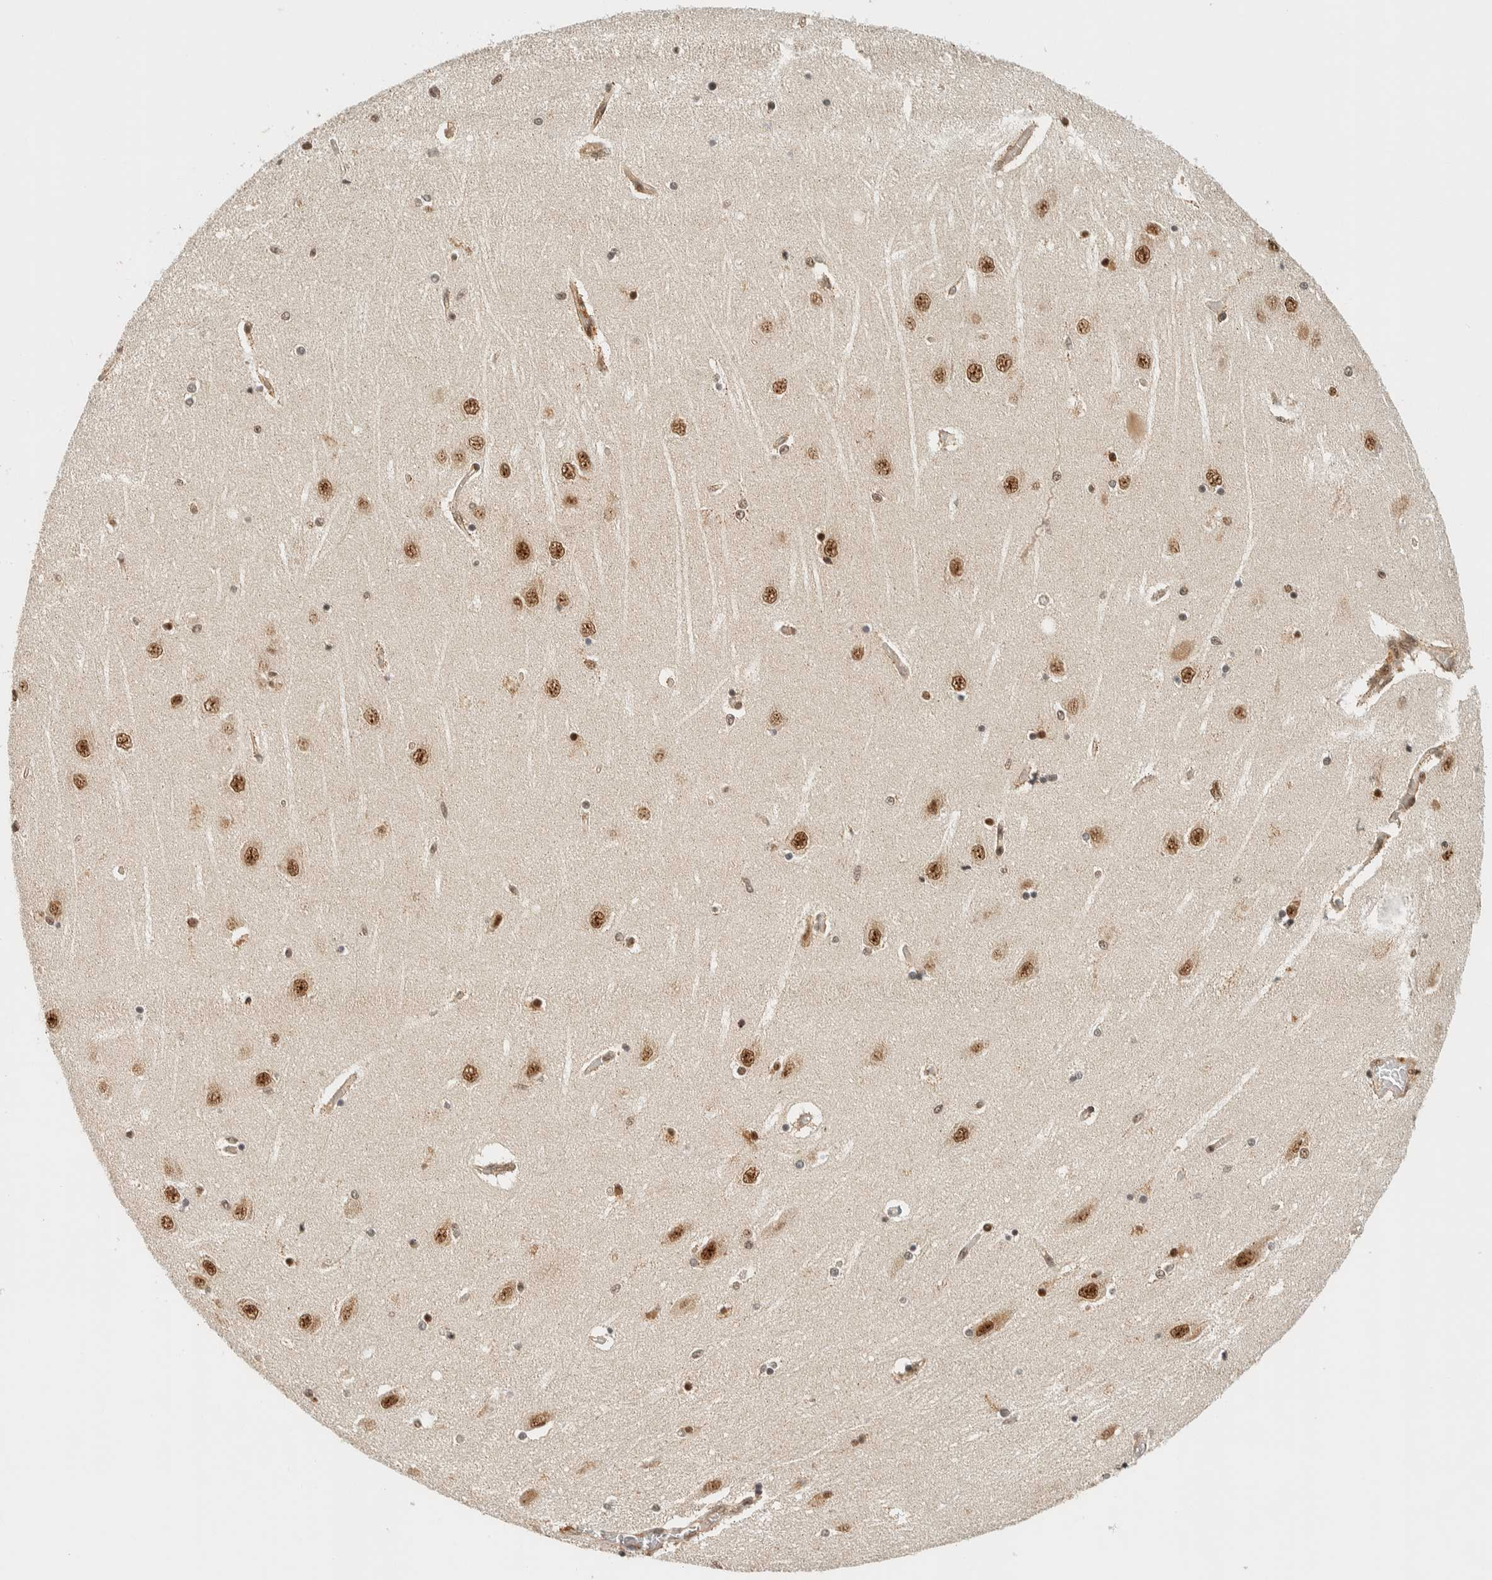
{"staining": {"intensity": "moderate", "quantity": ">75%", "location": "nuclear"}, "tissue": "hippocampus", "cell_type": "Glial cells", "image_type": "normal", "snomed": [{"axis": "morphology", "description": "Normal tissue, NOS"}, {"axis": "topography", "description": "Hippocampus"}], "caption": "This is an image of IHC staining of normal hippocampus, which shows moderate expression in the nuclear of glial cells.", "gene": "SIK1", "patient": {"sex": "female", "age": 54}}